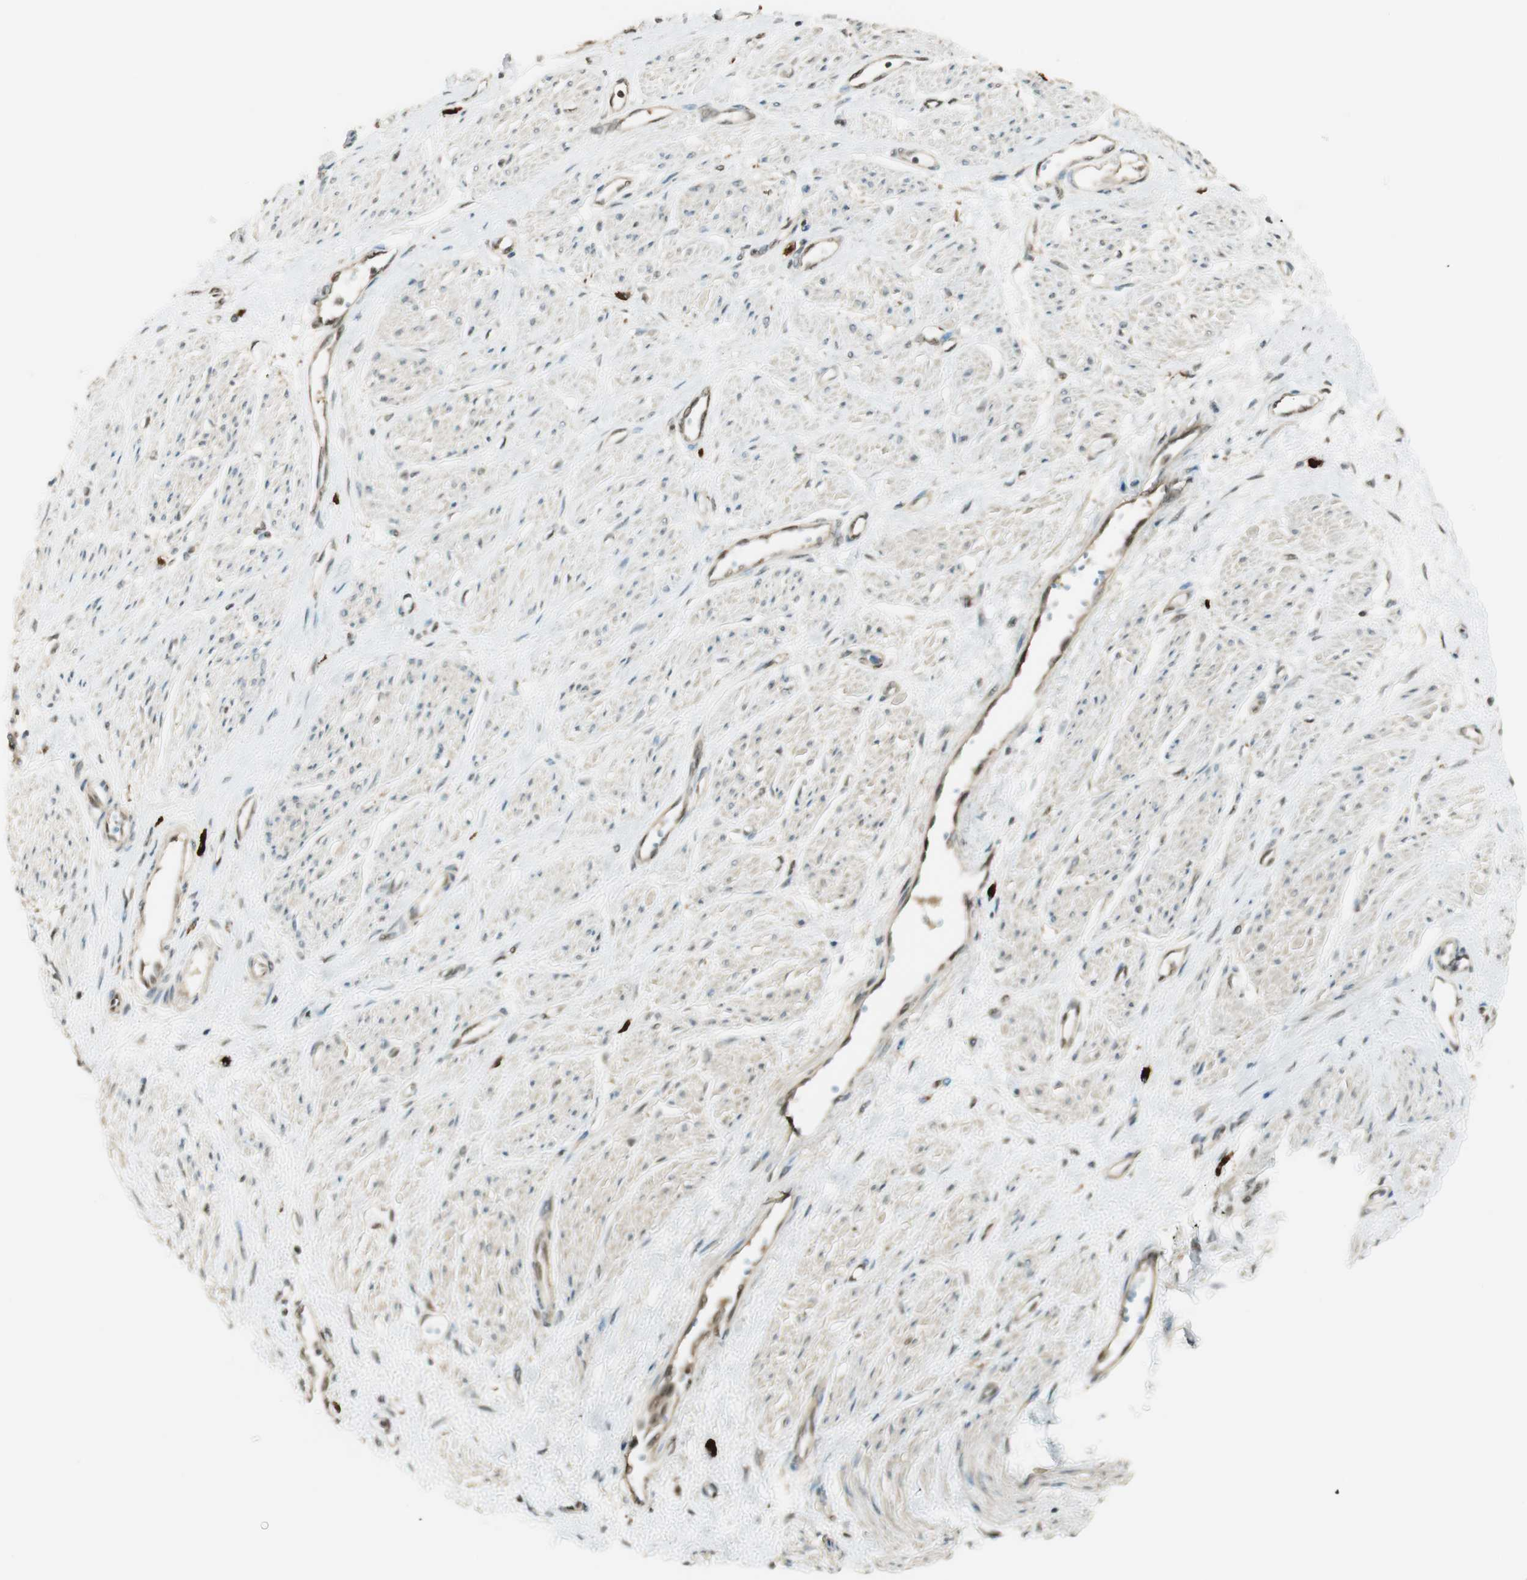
{"staining": {"intensity": "weak", "quantity": ">75%", "location": "cytoplasmic/membranous"}, "tissue": "smooth muscle", "cell_type": "Smooth muscle cells", "image_type": "normal", "snomed": [{"axis": "morphology", "description": "Normal tissue, NOS"}, {"axis": "topography", "description": "Smooth muscle"}, {"axis": "topography", "description": "Uterus"}], "caption": "The histopathology image reveals a brown stain indicating the presence of a protein in the cytoplasmic/membranous of smooth muscle cells in smooth muscle.", "gene": "ENSG00000268870", "patient": {"sex": "female", "age": 39}}